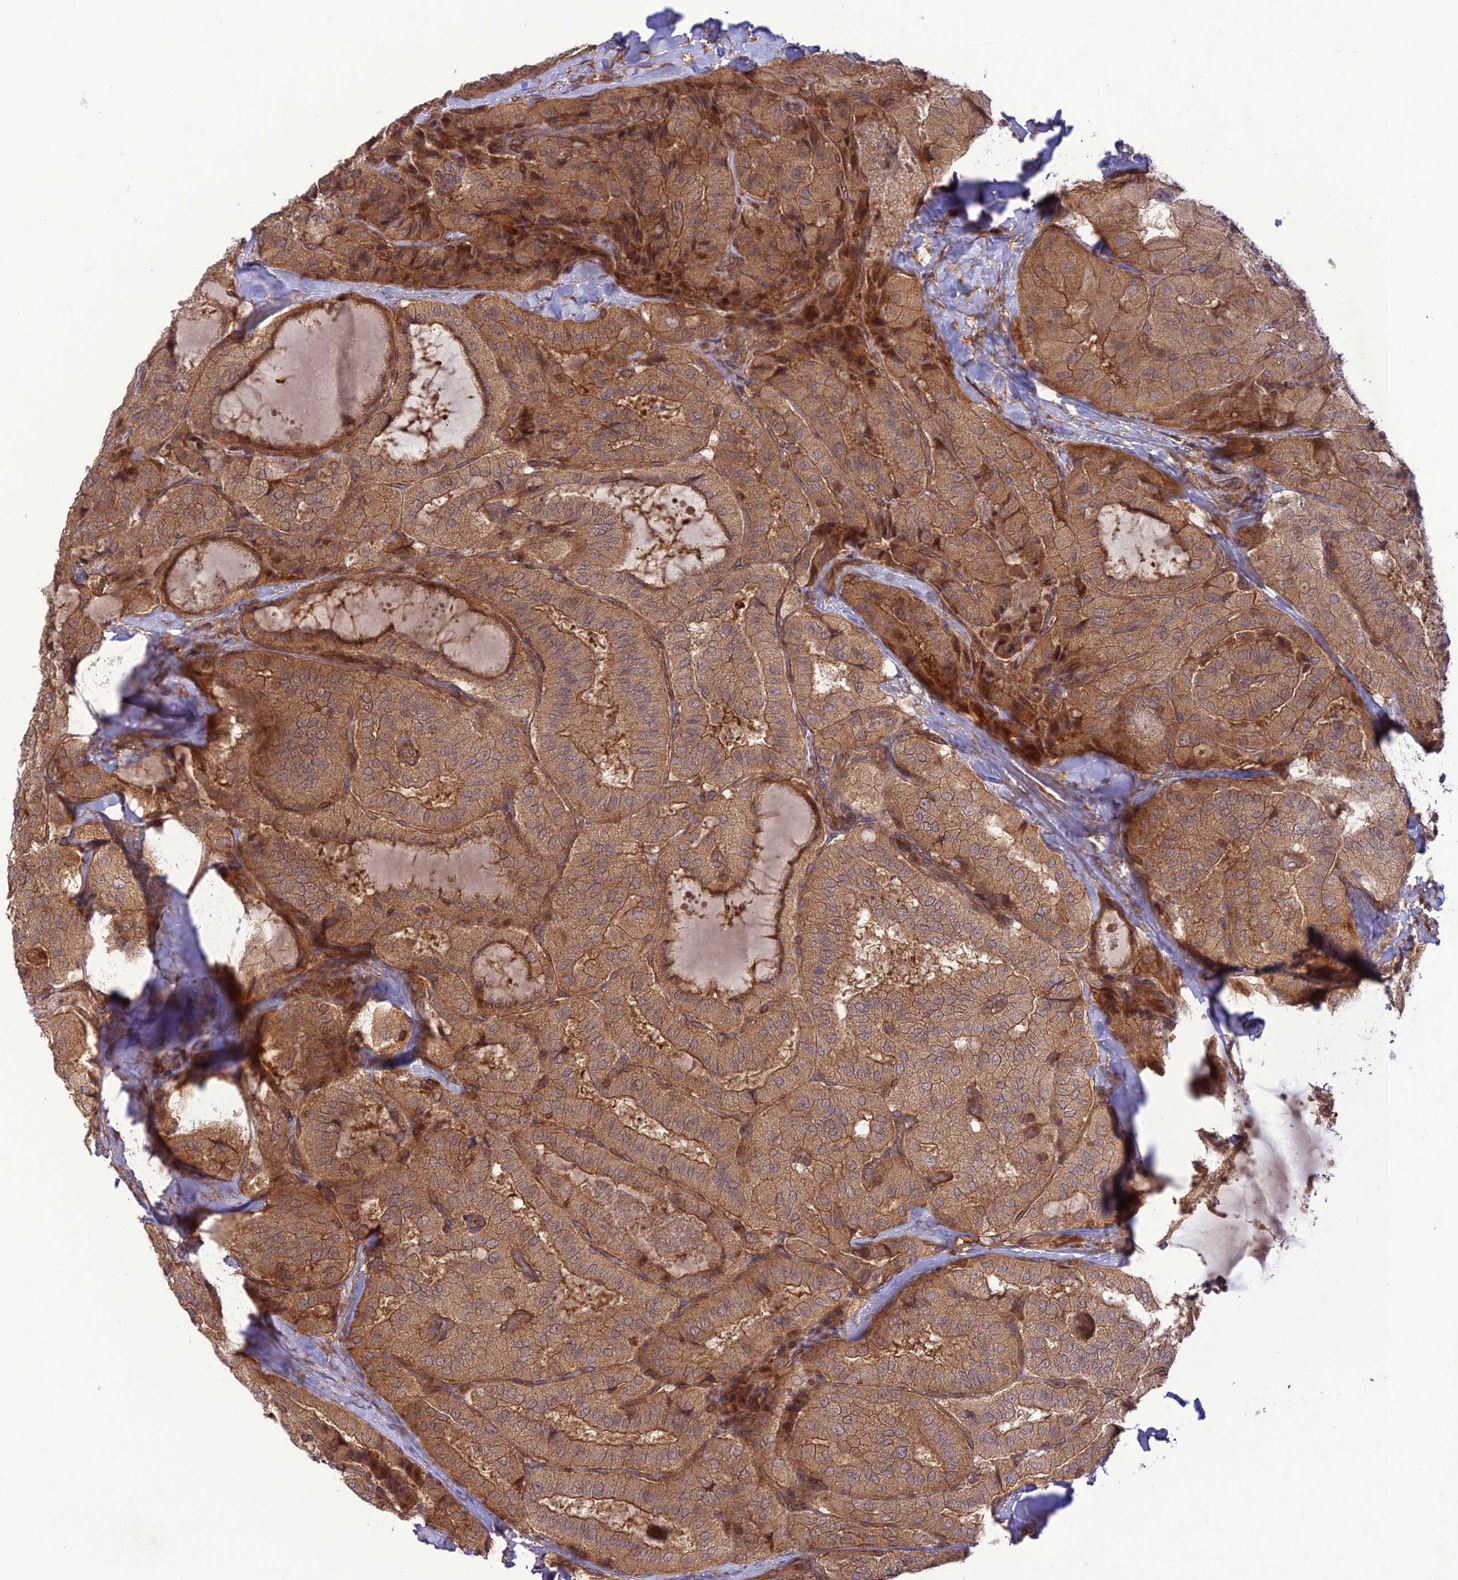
{"staining": {"intensity": "moderate", "quantity": ">75%", "location": "cytoplasmic/membranous"}, "tissue": "thyroid cancer", "cell_type": "Tumor cells", "image_type": "cancer", "snomed": [{"axis": "morphology", "description": "Normal tissue, NOS"}, {"axis": "morphology", "description": "Papillary adenocarcinoma, NOS"}, {"axis": "topography", "description": "Thyroid gland"}], "caption": "Immunohistochemistry staining of thyroid papillary adenocarcinoma, which shows medium levels of moderate cytoplasmic/membranous staining in about >75% of tumor cells indicating moderate cytoplasmic/membranous protein expression. The staining was performed using DAB (3,3'-diaminobenzidine) (brown) for protein detection and nuclei were counterstained in hematoxylin (blue).", "gene": "FCHSD1", "patient": {"sex": "female", "age": 59}}